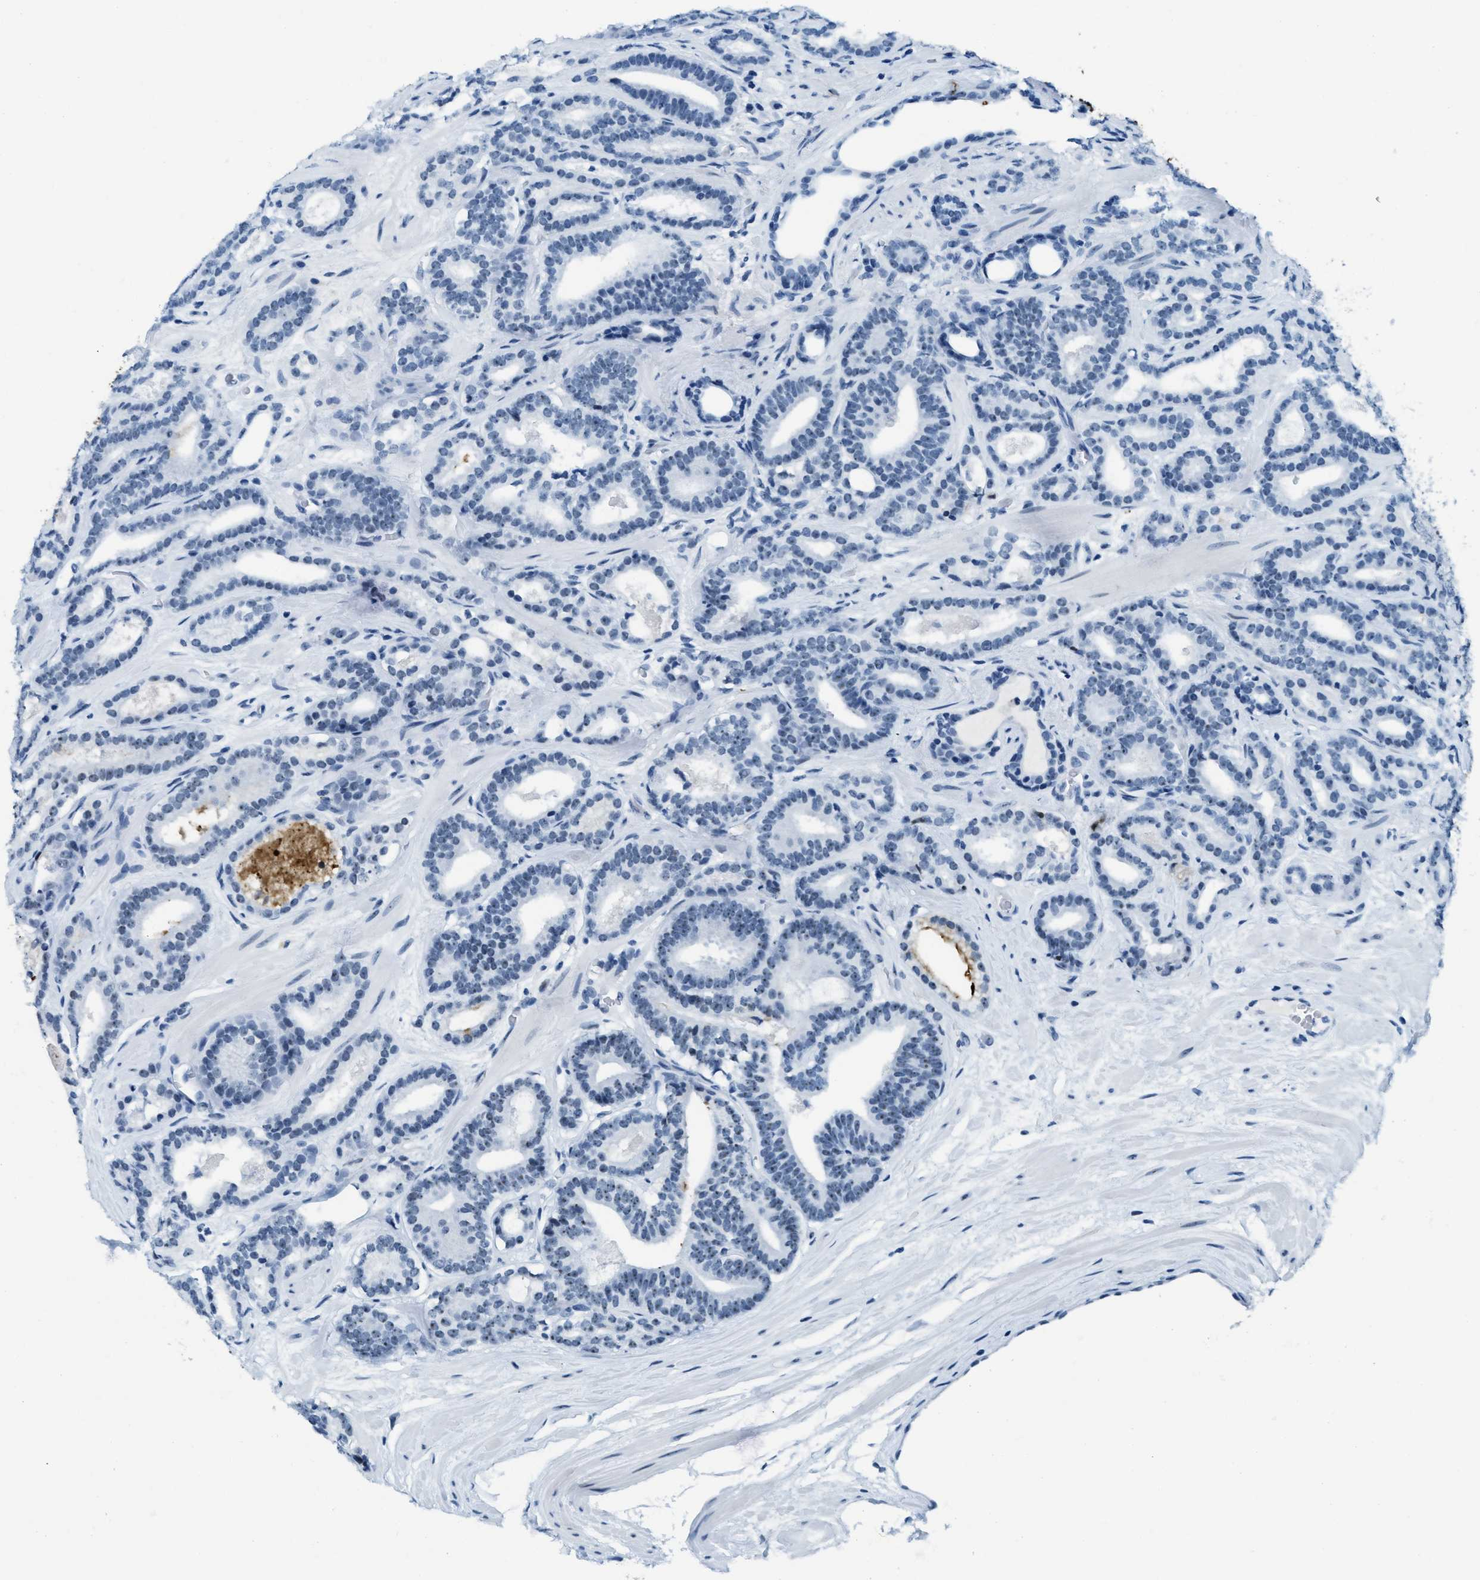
{"staining": {"intensity": "moderate", "quantity": "<25%", "location": "cytoplasmic/membranous"}, "tissue": "prostate cancer", "cell_type": "Tumor cells", "image_type": "cancer", "snomed": [{"axis": "morphology", "description": "Adenocarcinoma, High grade"}, {"axis": "topography", "description": "Prostate"}], "caption": "Tumor cells show moderate cytoplasmic/membranous positivity in about <25% of cells in prostate cancer (high-grade adenocarcinoma).", "gene": "PLA2G2A", "patient": {"sex": "male", "age": 60}}